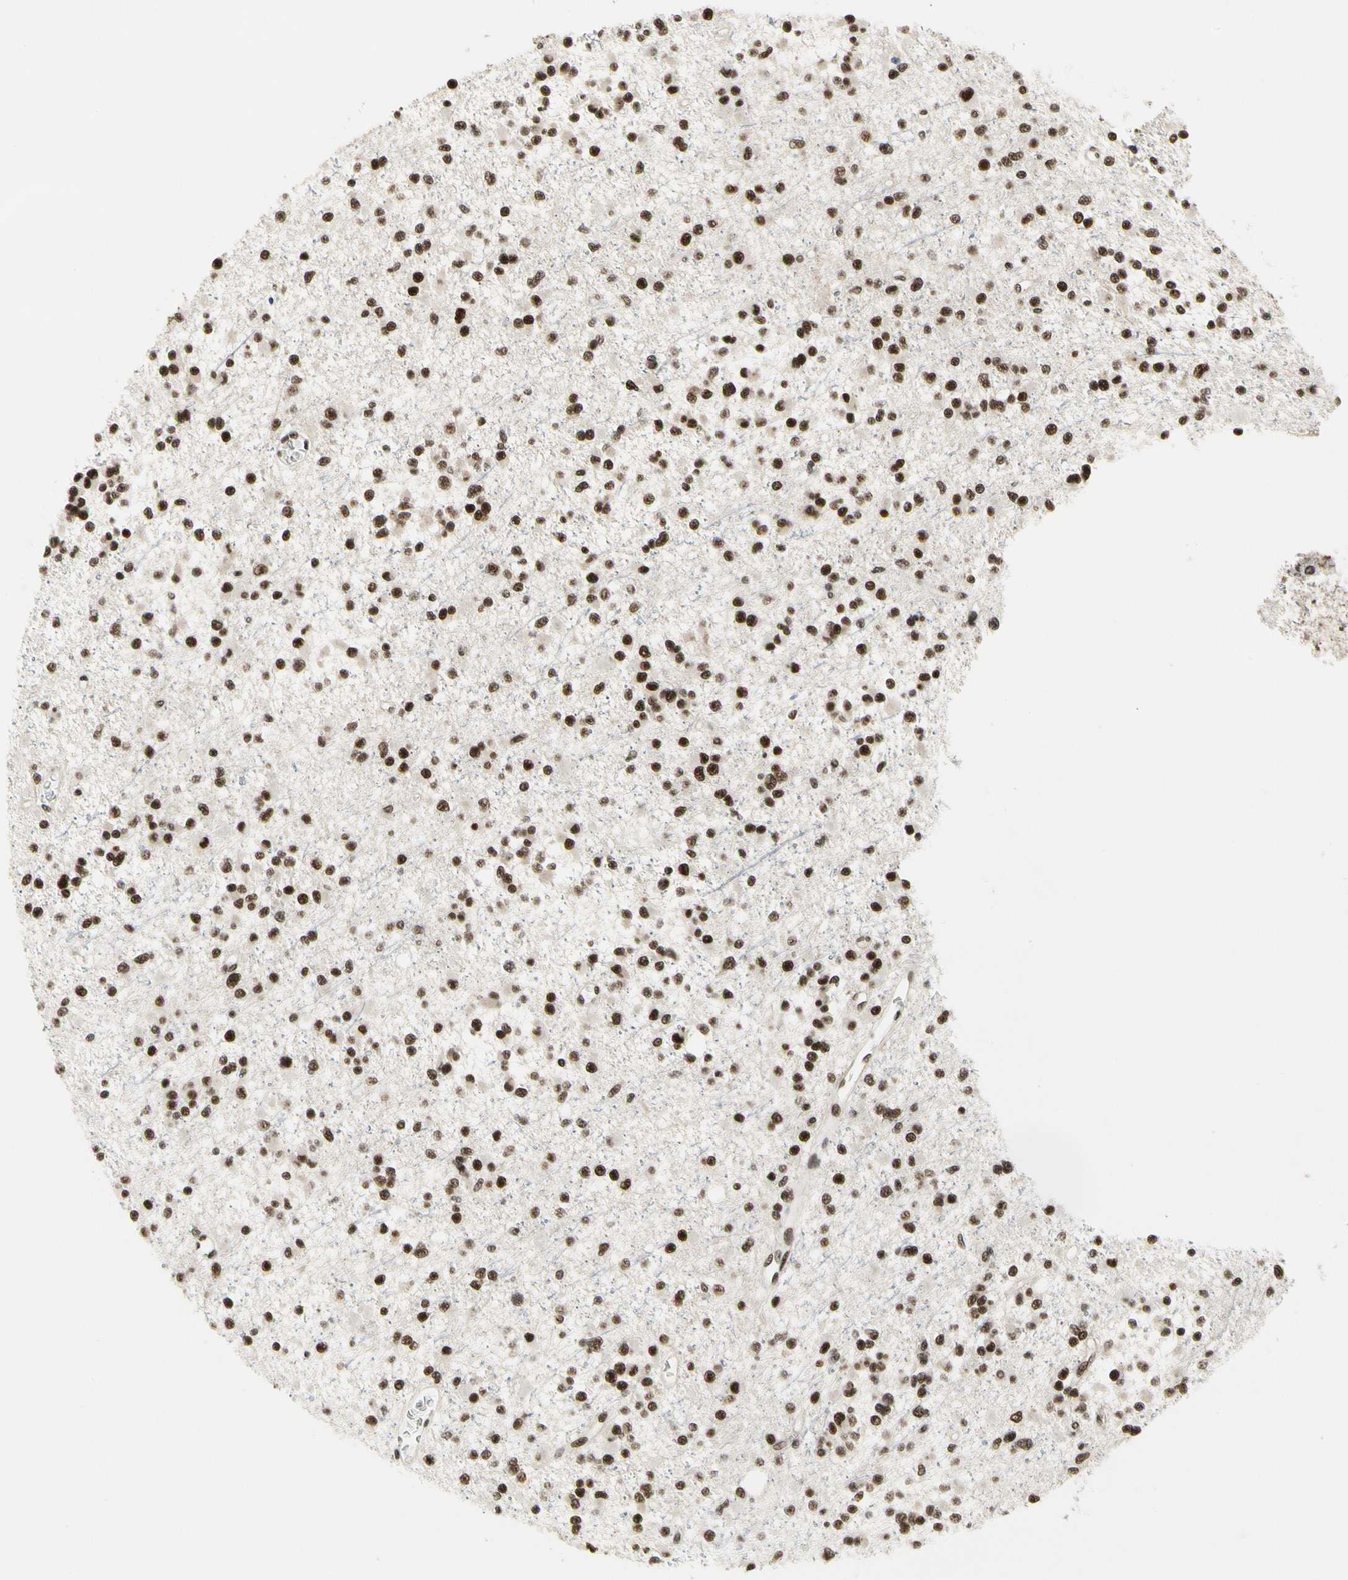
{"staining": {"intensity": "strong", "quantity": ">75%", "location": "nuclear"}, "tissue": "glioma", "cell_type": "Tumor cells", "image_type": "cancer", "snomed": [{"axis": "morphology", "description": "Glioma, malignant, Low grade"}, {"axis": "topography", "description": "Brain"}], "caption": "This image exhibits immunohistochemistry staining of malignant glioma (low-grade), with high strong nuclear staining in about >75% of tumor cells.", "gene": "SRSF11", "patient": {"sex": "female", "age": 22}}